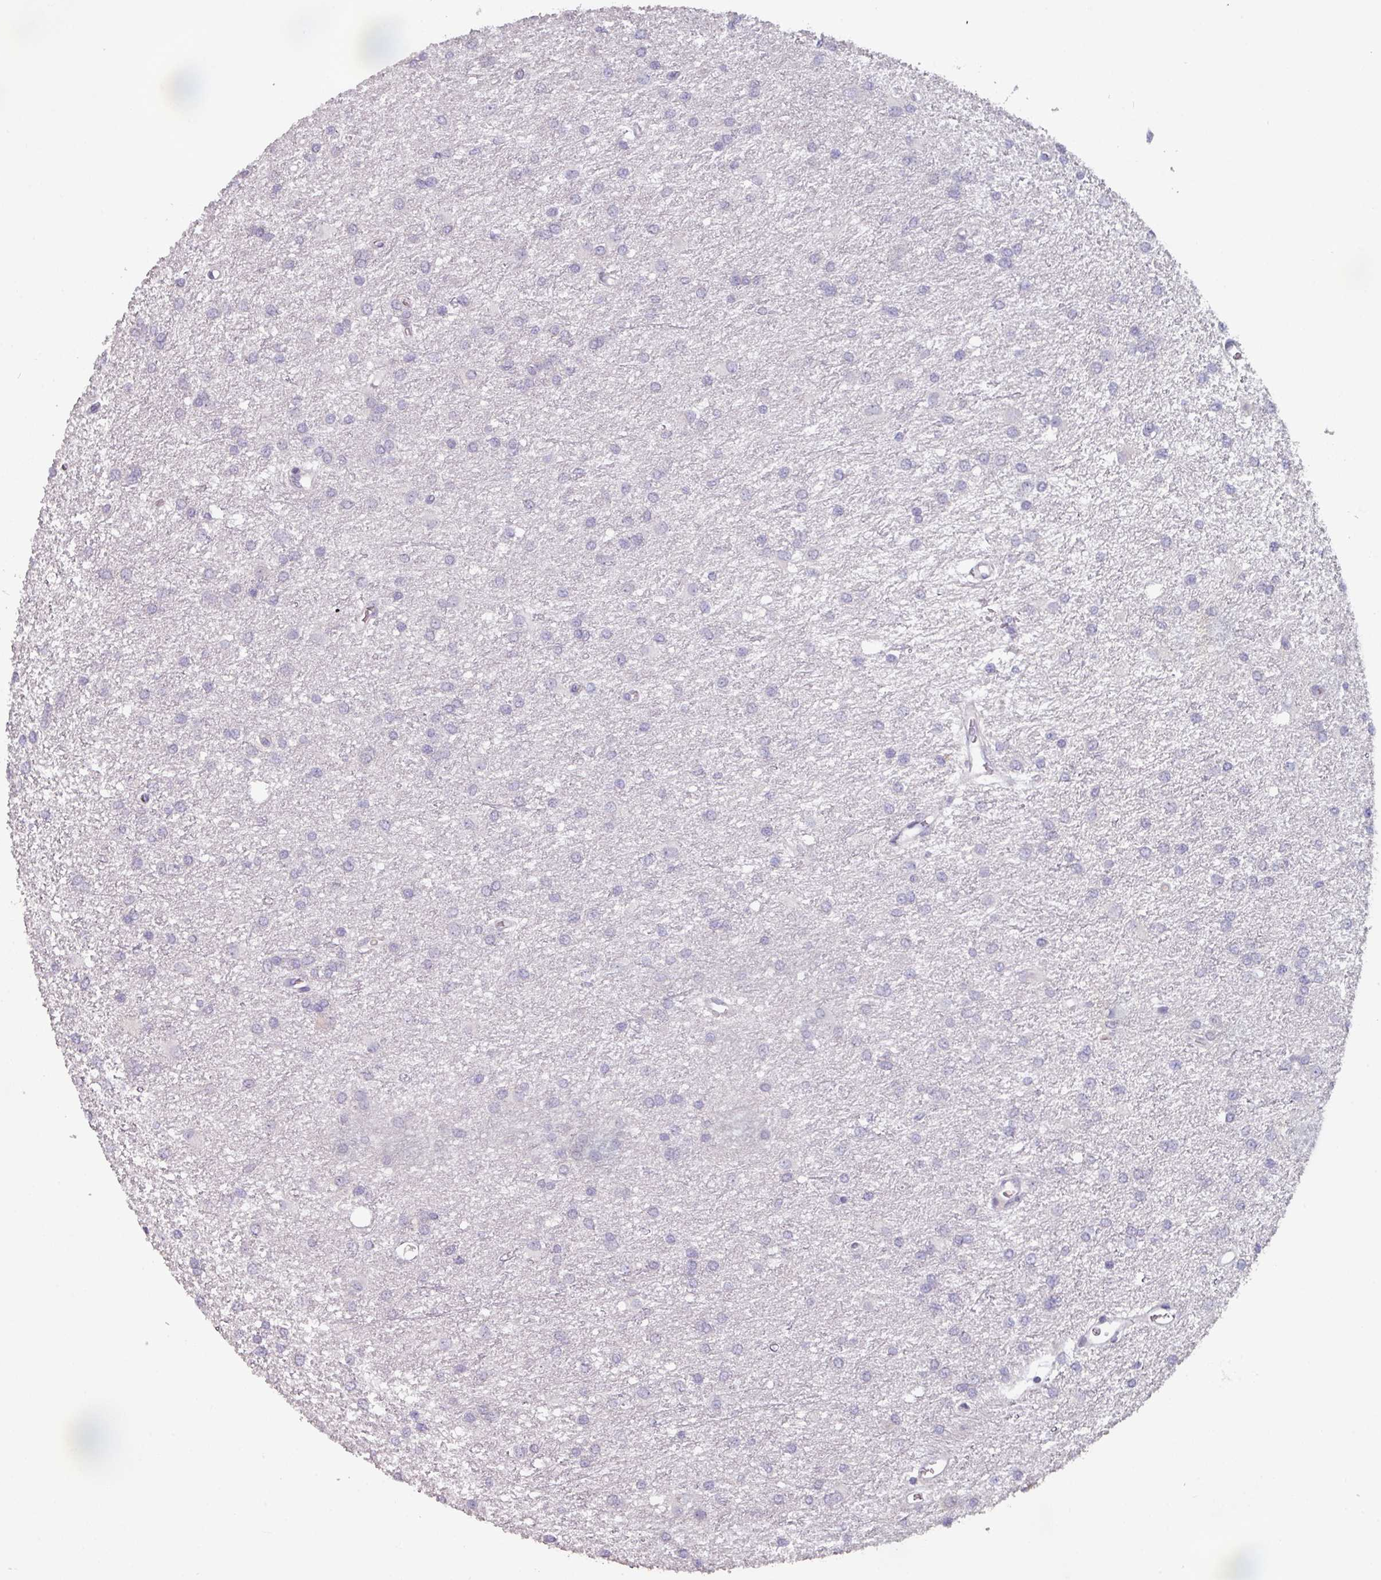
{"staining": {"intensity": "negative", "quantity": "none", "location": "none"}, "tissue": "glioma", "cell_type": "Tumor cells", "image_type": "cancer", "snomed": [{"axis": "morphology", "description": "Glioma, malignant, High grade"}, {"axis": "topography", "description": "Brain"}], "caption": "DAB (3,3'-diaminobenzidine) immunohistochemical staining of high-grade glioma (malignant) exhibits no significant expression in tumor cells.", "gene": "PRAMEF8", "patient": {"sex": "female", "age": 50}}